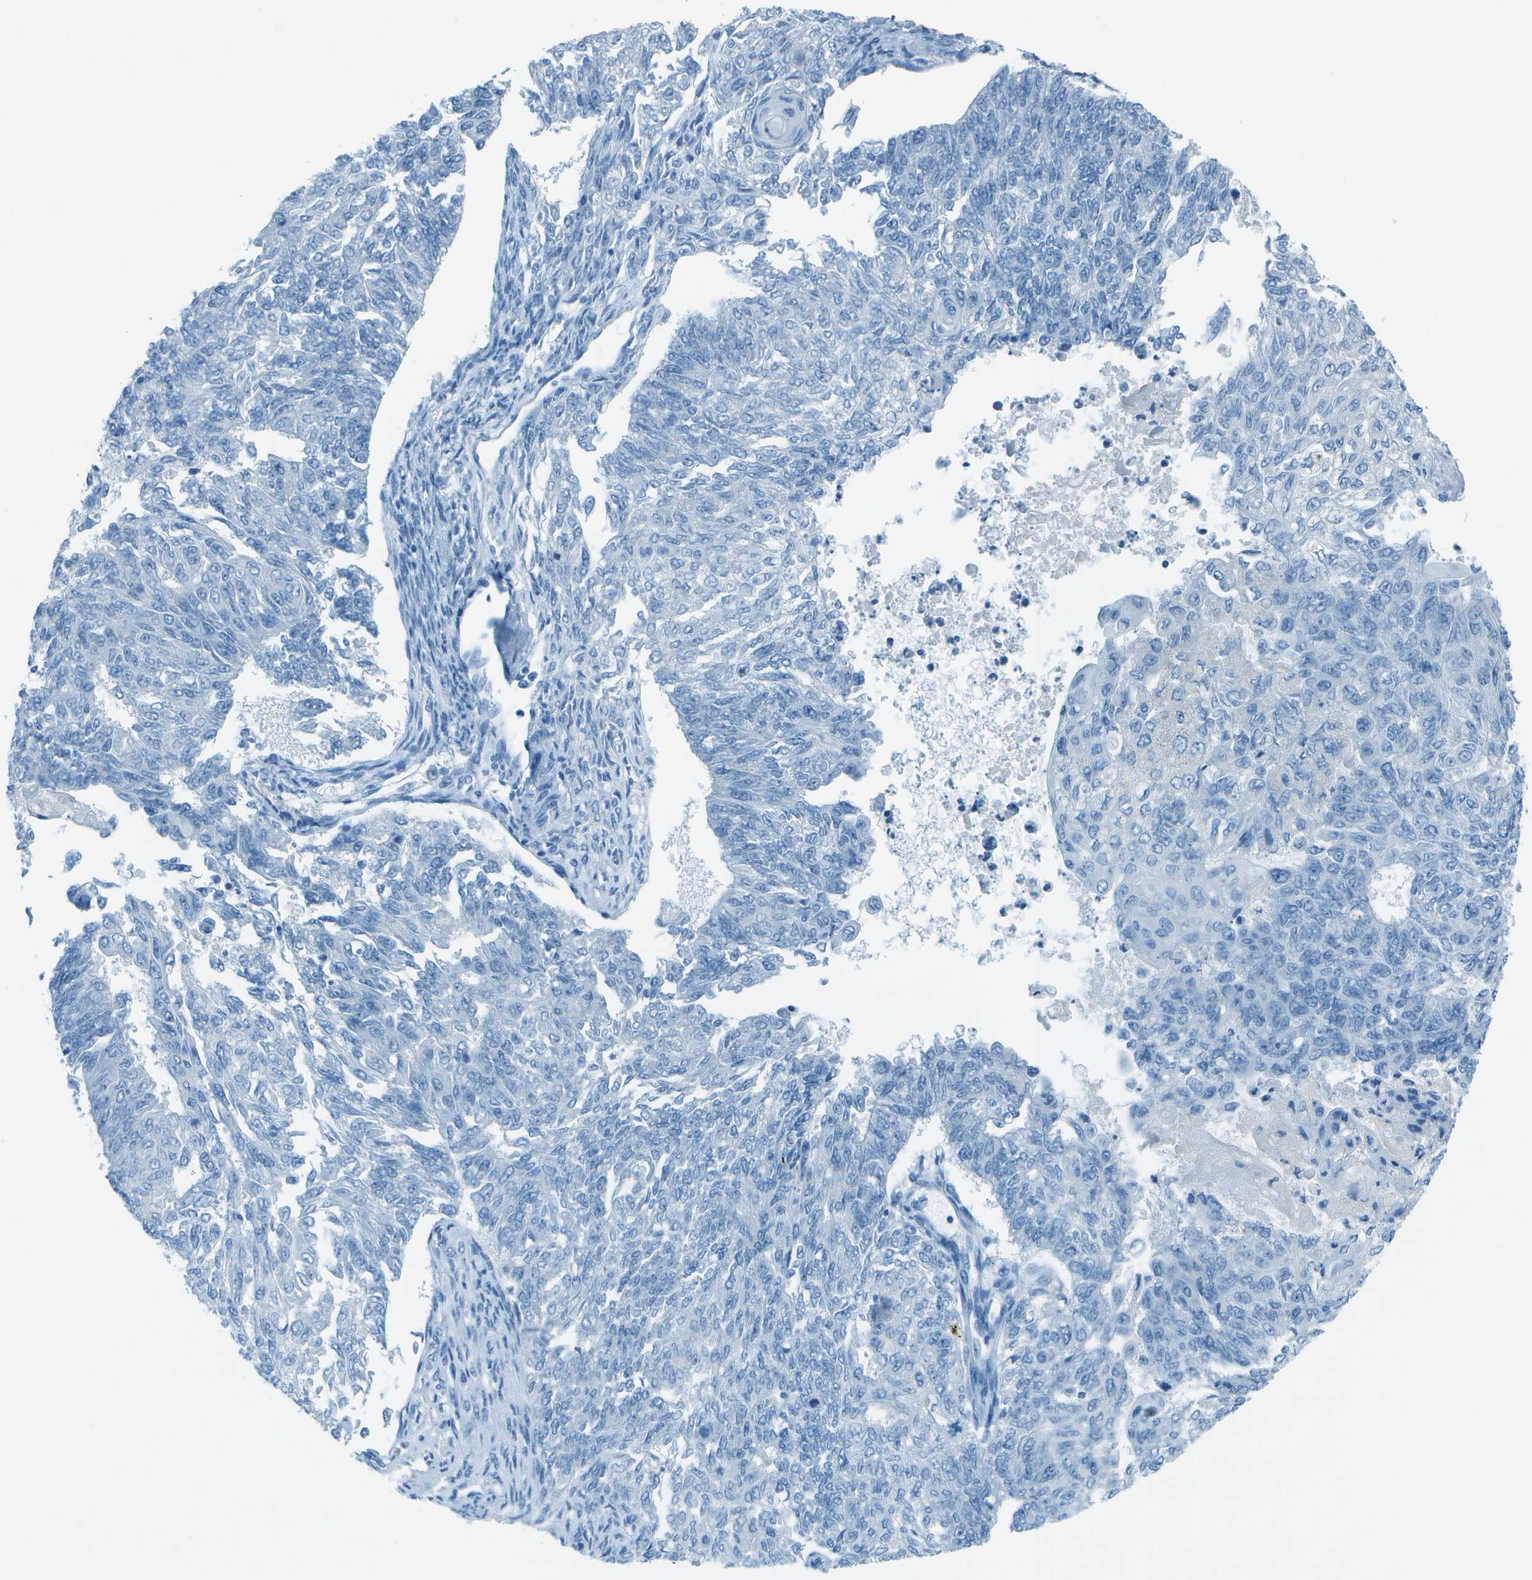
{"staining": {"intensity": "negative", "quantity": "none", "location": "none"}, "tissue": "endometrial cancer", "cell_type": "Tumor cells", "image_type": "cancer", "snomed": [{"axis": "morphology", "description": "Adenocarcinoma, NOS"}, {"axis": "topography", "description": "Endometrium"}], "caption": "Immunohistochemistry histopathology image of neoplastic tissue: adenocarcinoma (endometrial) stained with DAB (3,3'-diaminobenzidine) shows no significant protein staining in tumor cells. (DAB IHC with hematoxylin counter stain).", "gene": "FGF1", "patient": {"sex": "female", "age": 32}}